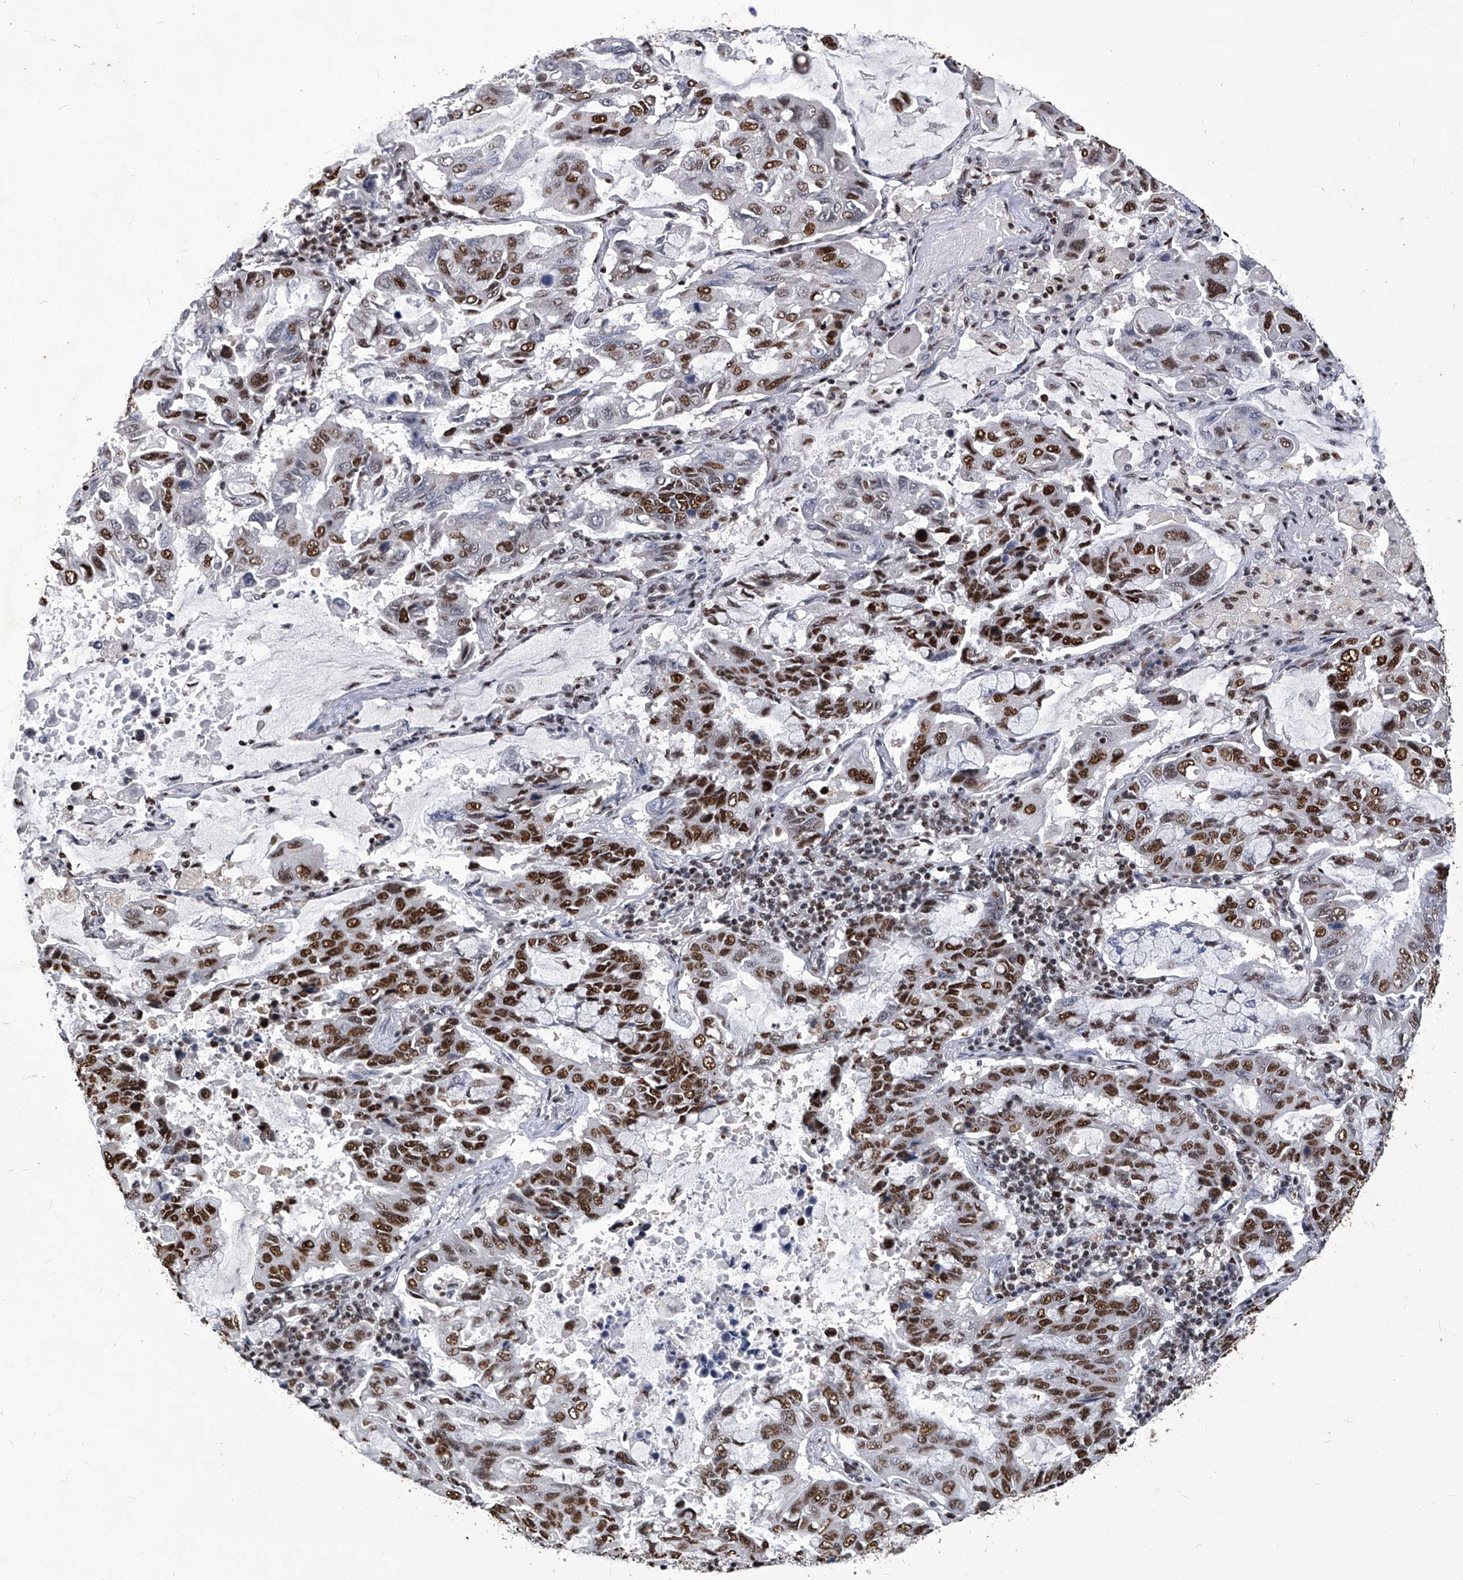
{"staining": {"intensity": "moderate", "quantity": ">75%", "location": "nuclear"}, "tissue": "lung cancer", "cell_type": "Tumor cells", "image_type": "cancer", "snomed": [{"axis": "morphology", "description": "Adenocarcinoma, NOS"}, {"axis": "topography", "description": "Lung"}], "caption": "Tumor cells display medium levels of moderate nuclear positivity in approximately >75% of cells in human lung cancer (adenocarcinoma).", "gene": "HBP1", "patient": {"sex": "male", "age": 64}}